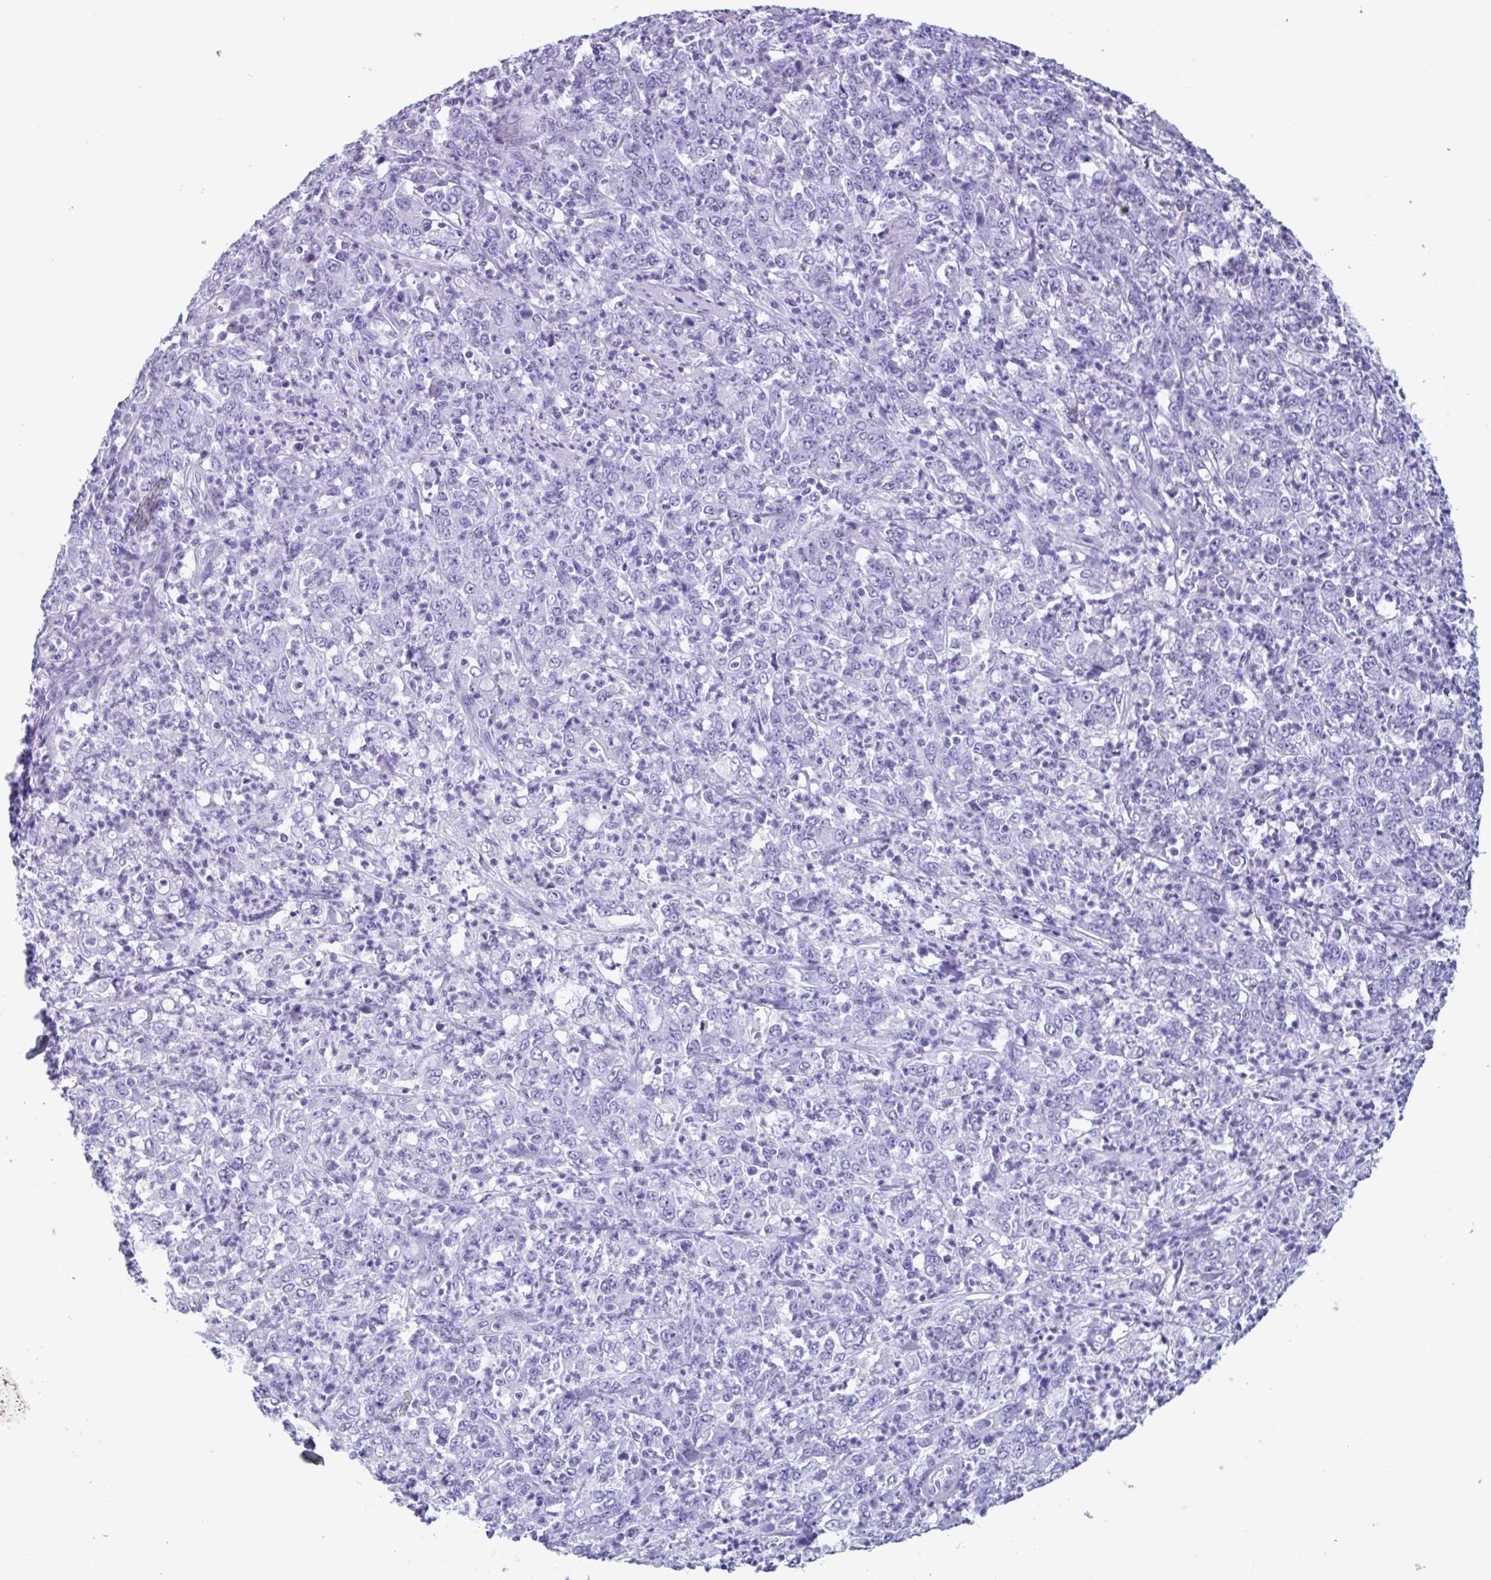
{"staining": {"intensity": "negative", "quantity": "none", "location": "none"}, "tissue": "stomach cancer", "cell_type": "Tumor cells", "image_type": "cancer", "snomed": [{"axis": "morphology", "description": "Adenocarcinoma, NOS"}, {"axis": "topography", "description": "Stomach, lower"}], "caption": "Human stomach cancer stained for a protein using immunohistochemistry (IHC) demonstrates no positivity in tumor cells.", "gene": "MRGPRG", "patient": {"sex": "female", "age": 71}}